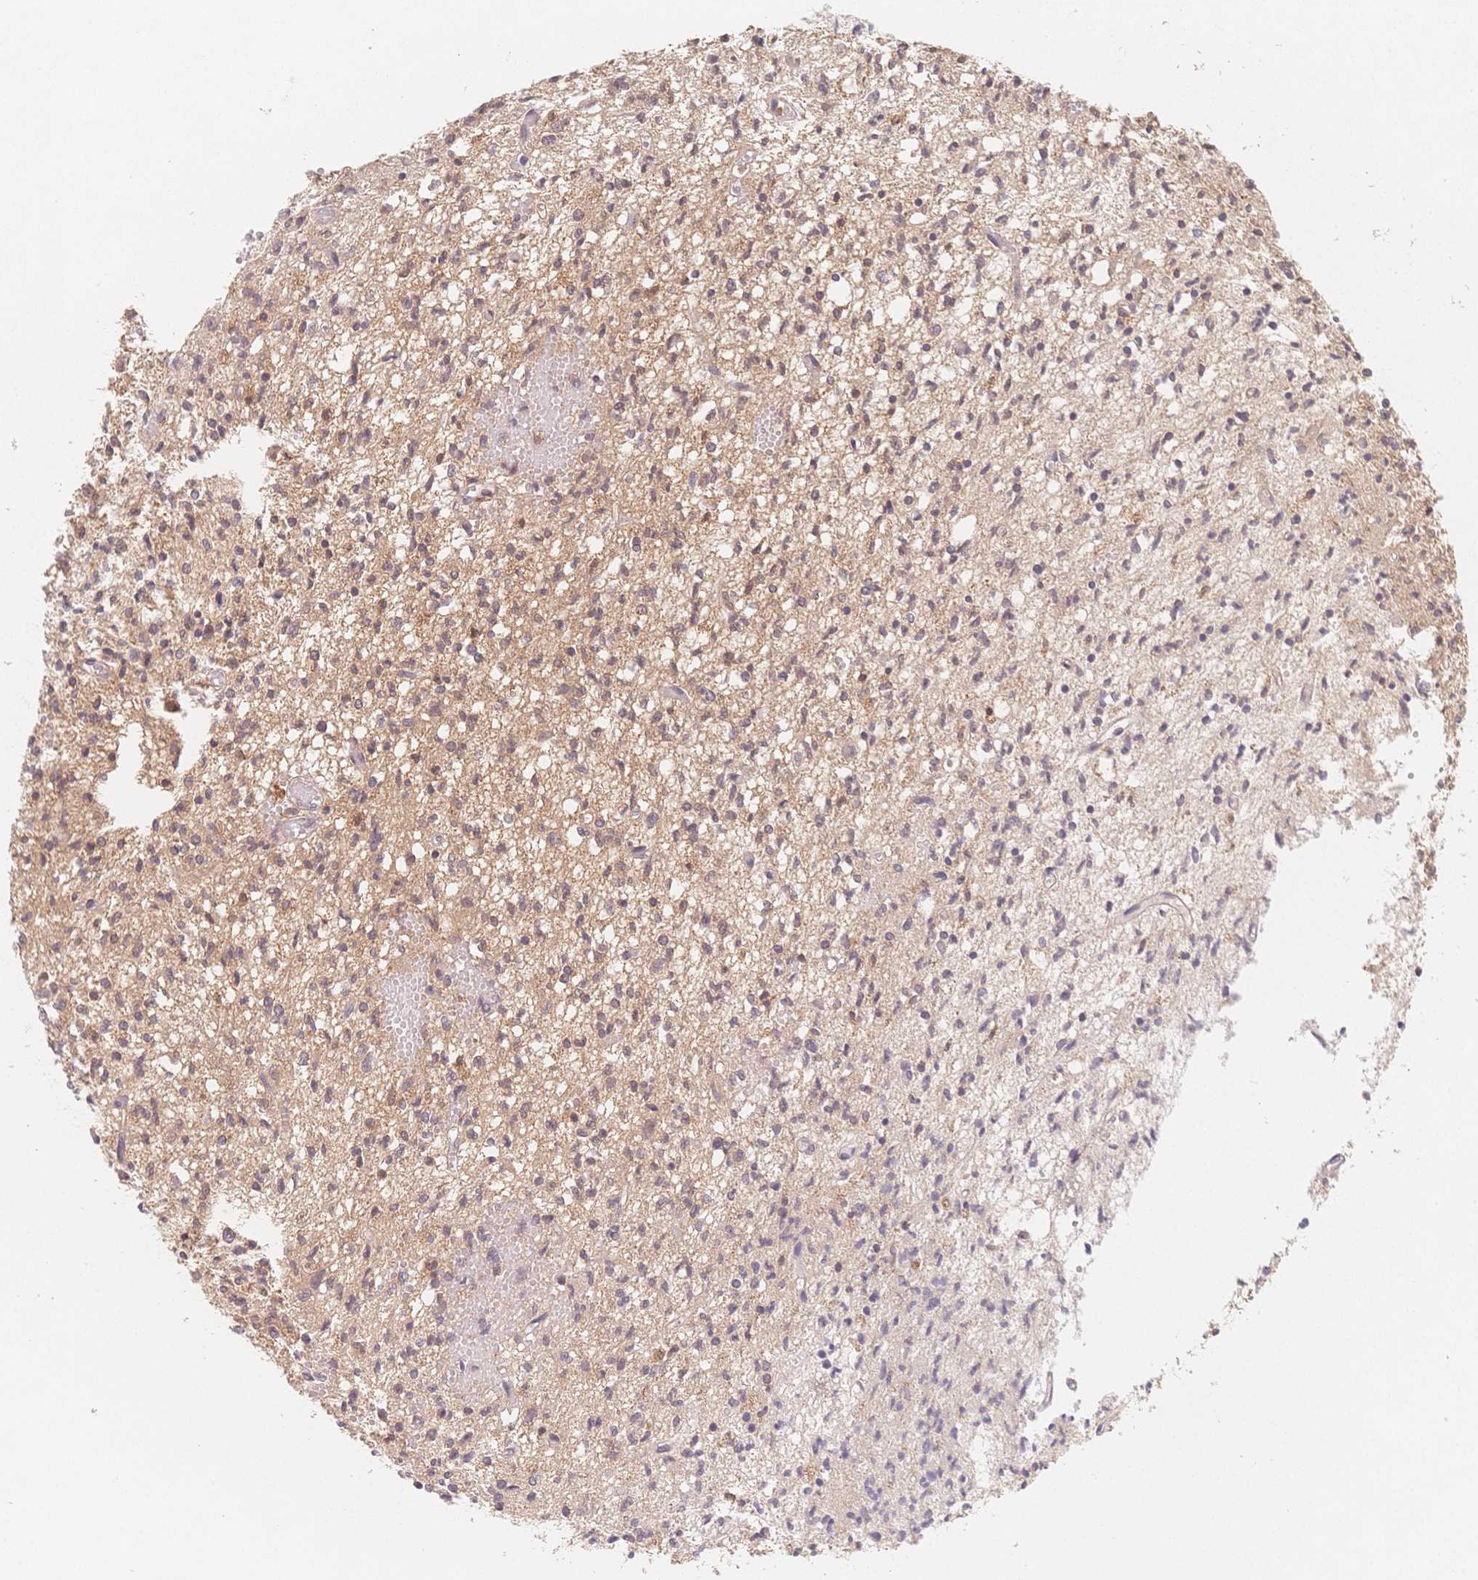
{"staining": {"intensity": "weak", "quantity": "<25%", "location": "cytoplasmic/membranous"}, "tissue": "glioma", "cell_type": "Tumor cells", "image_type": "cancer", "snomed": [{"axis": "morphology", "description": "Glioma, malignant, Low grade"}, {"axis": "topography", "description": "Brain"}], "caption": "Protein analysis of glioma reveals no significant expression in tumor cells.", "gene": "C12orf75", "patient": {"sex": "male", "age": 64}}